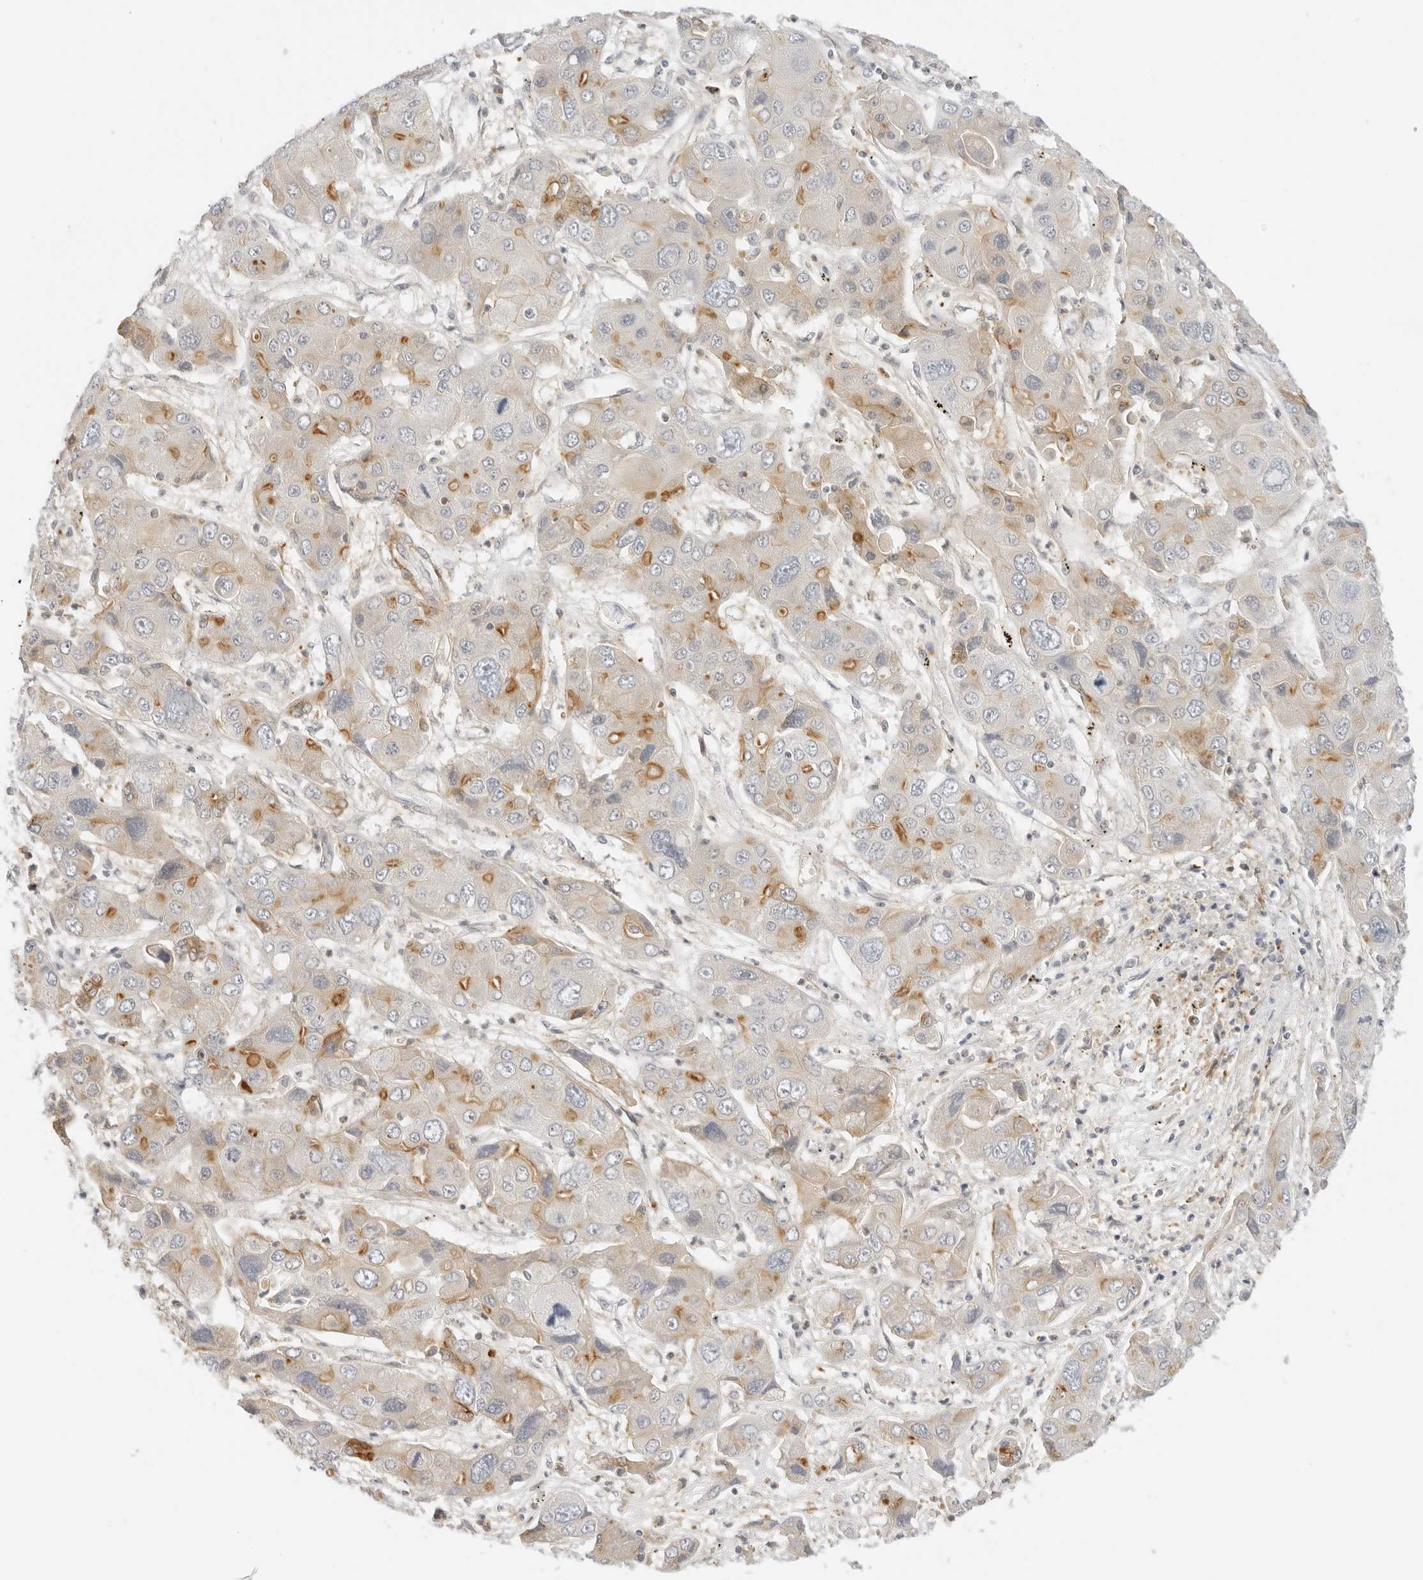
{"staining": {"intensity": "moderate", "quantity": "25%-75%", "location": "cytoplasmic/membranous"}, "tissue": "liver cancer", "cell_type": "Tumor cells", "image_type": "cancer", "snomed": [{"axis": "morphology", "description": "Cholangiocarcinoma"}, {"axis": "topography", "description": "Liver"}], "caption": "IHC micrograph of neoplastic tissue: human liver cancer (cholangiocarcinoma) stained using immunohistochemistry displays medium levels of moderate protein expression localized specifically in the cytoplasmic/membranous of tumor cells, appearing as a cytoplasmic/membranous brown color.", "gene": "OSCP1", "patient": {"sex": "male", "age": 67}}